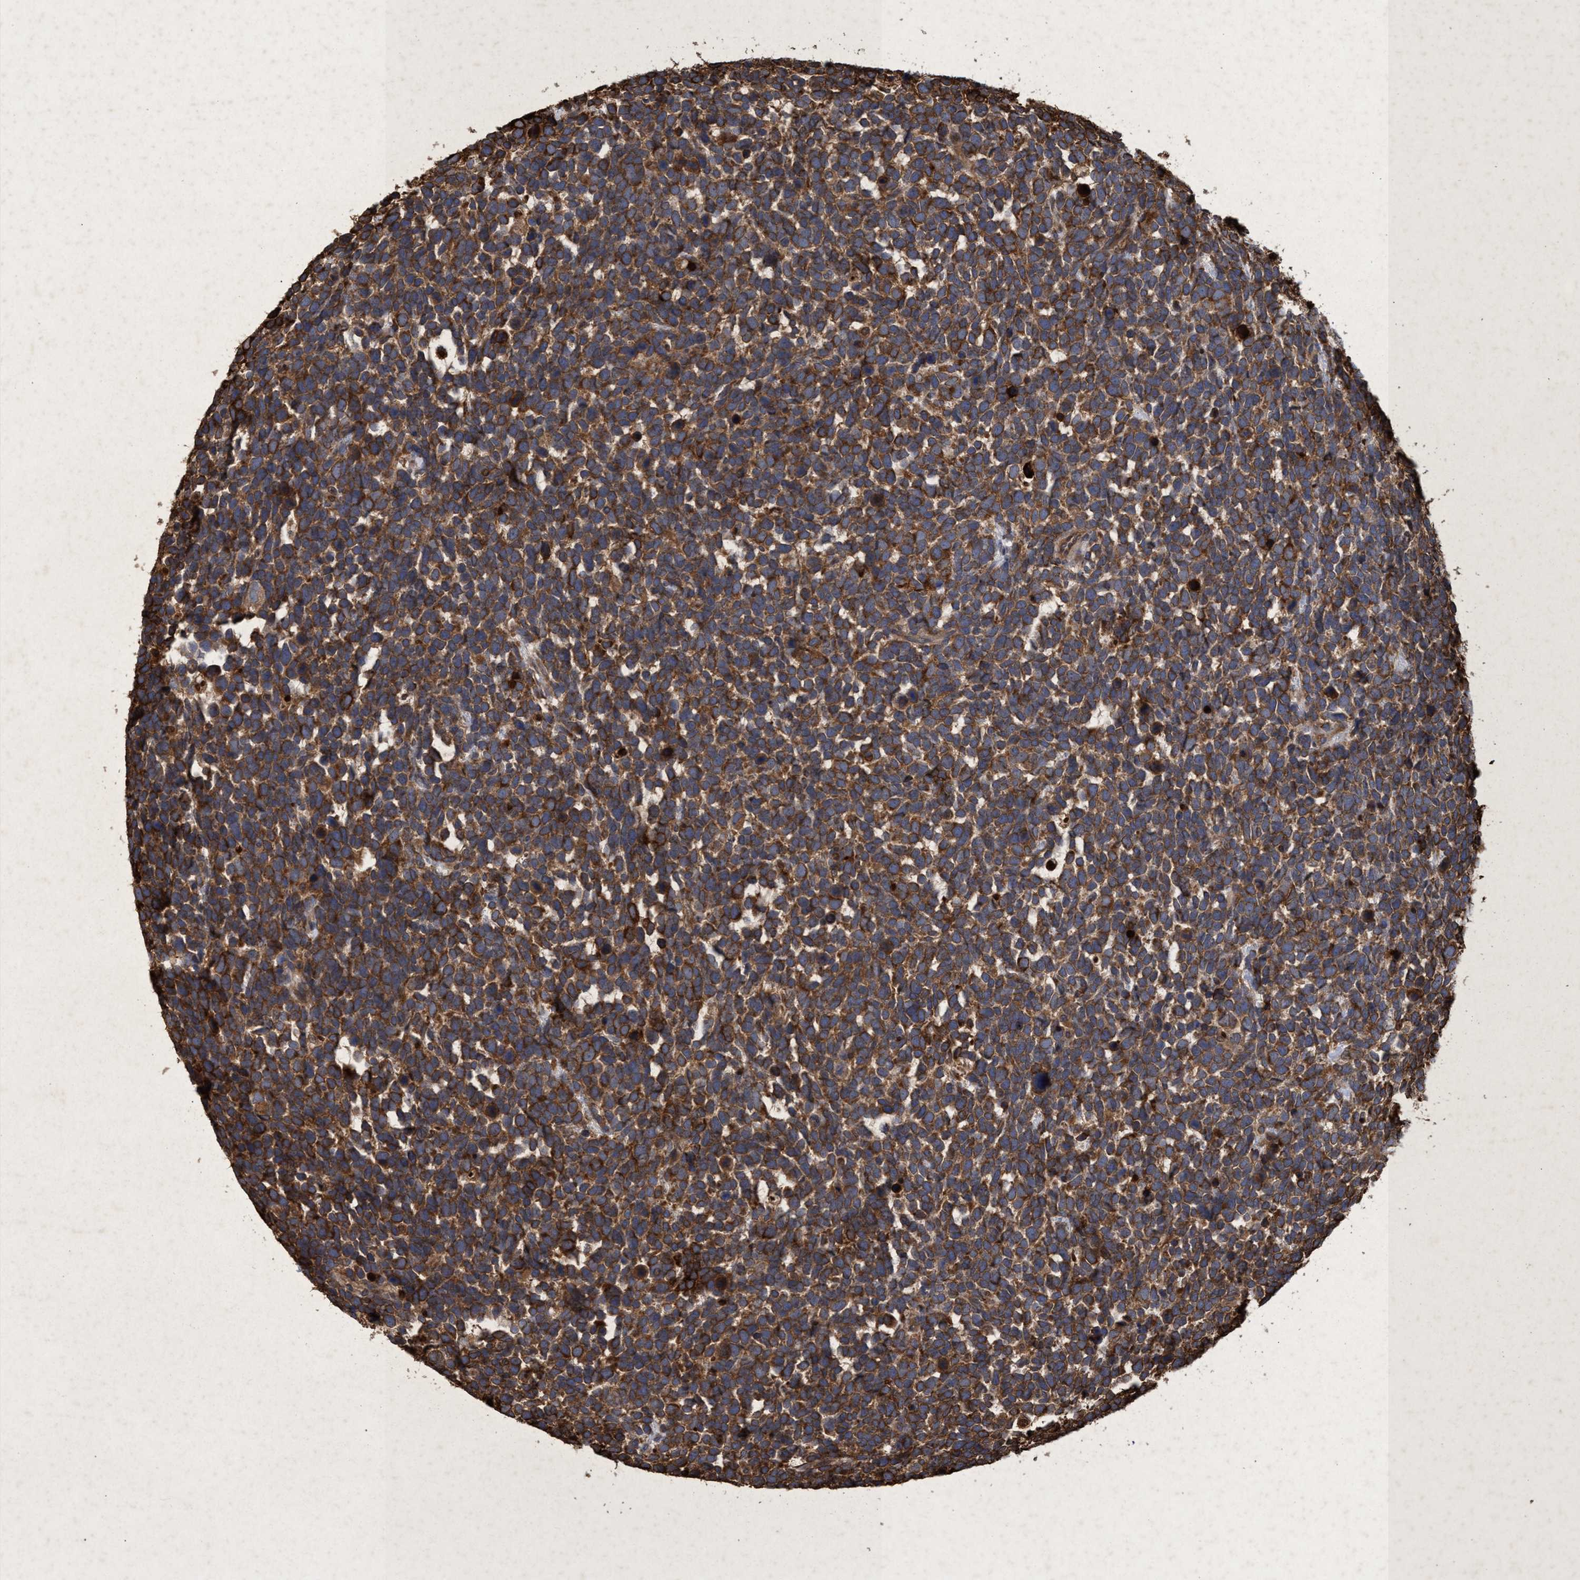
{"staining": {"intensity": "strong", "quantity": ">75%", "location": "cytoplasmic/membranous"}, "tissue": "urothelial cancer", "cell_type": "Tumor cells", "image_type": "cancer", "snomed": [{"axis": "morphology", "description": "Urothelial carcinoma, High grade"}, {"axis": "topography", "description": "Urinary bladder"}], "caption": "Strong cytoplasmic/membranous staining is present in about >75% of tumor cells in urothelial carcinoma (high-grade).", "gene": "CHMP6", "patient": {"sex": "female", "age": 82}}